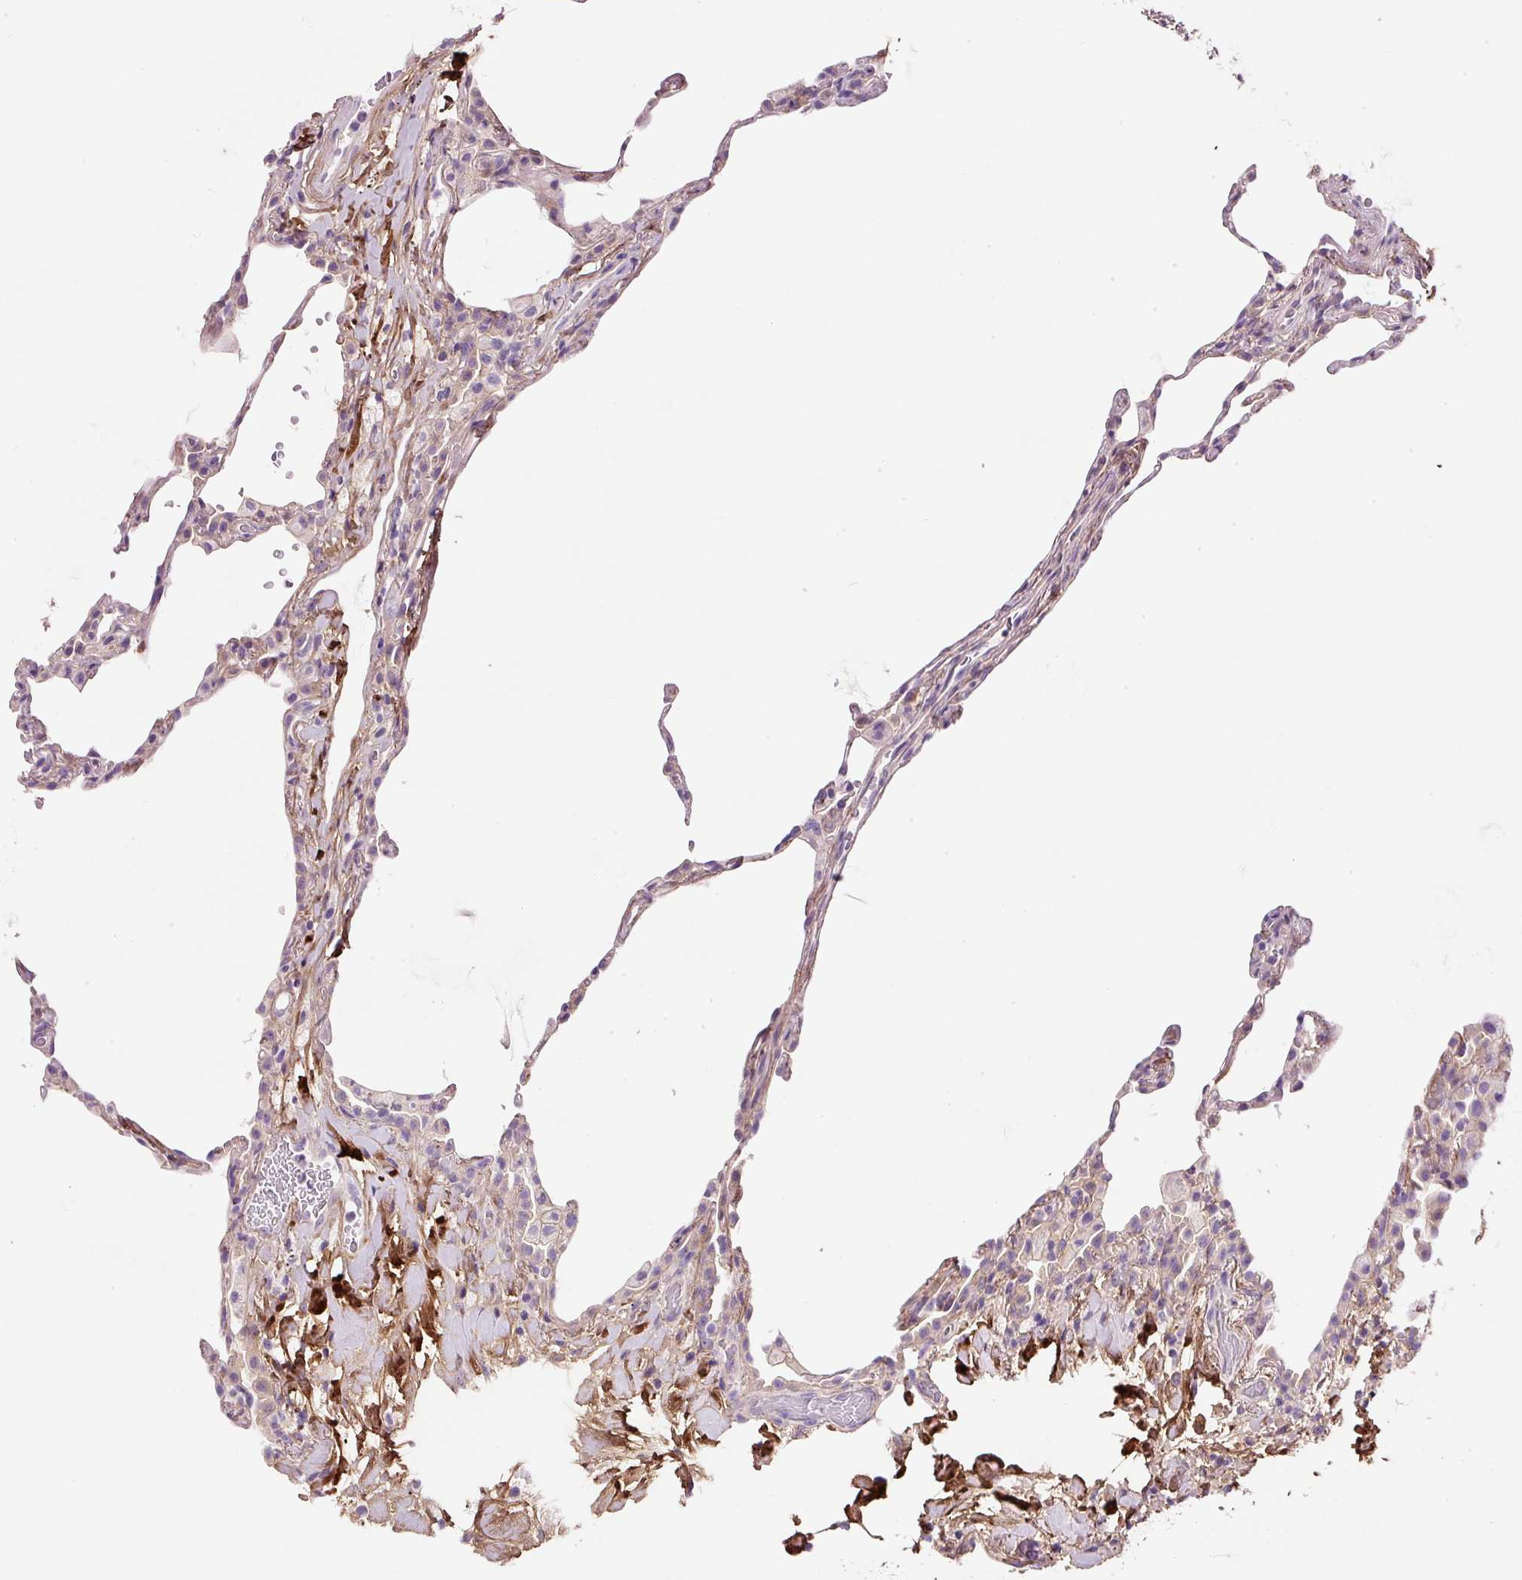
{"staining": {"intensity": "negative", "quantity": "none", "location": "none"}, "tissue": "lung", "cell_type": "Alveolar cells", "image_type": "normal", "snomed": [{"axis": "morphology", "description": "Normal tissue, NOS"}, {"axis": "topography", "description": "Lung"}], "caption": "Immunohistochemistry histopathology image of normal lung stained for a protein (brown), which reveals no staining in alveolar cells. Brightfield microscopy of immunohistochemistry stained with DAB (3,3'-diaminobenzidine) (brown) and hematoxylin (blue), captured at high magnification.", "gene": "SOS2", "patient": {"sex": "female", "age": 57}}